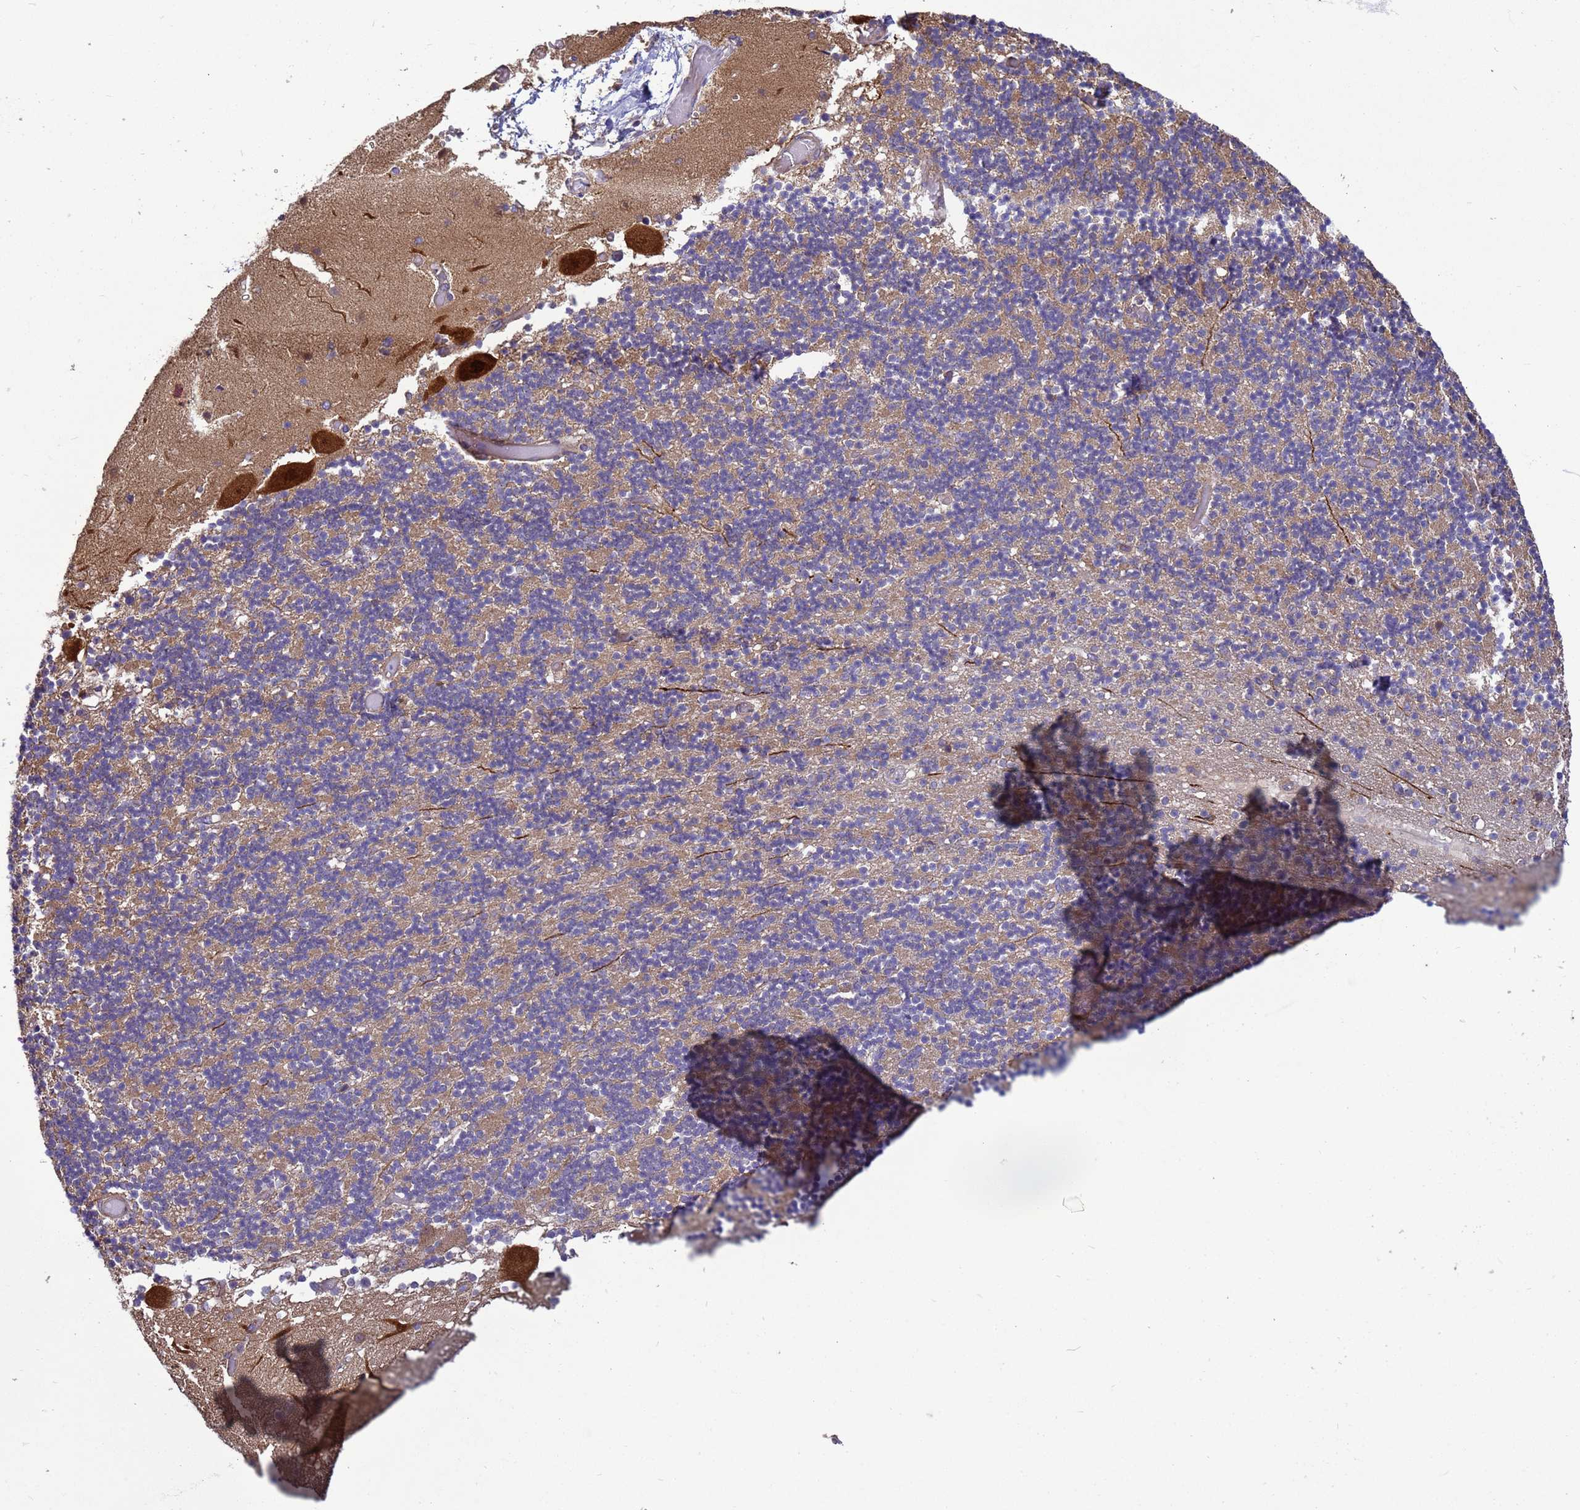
{"staining": {"intensity": "weak", "quantity": "25%-75%", "location": "cytoplasmic/membranous"}, "tissue": "cerebellum", "cell_type": "Cells in granular layer", "image_type": "normal", "snomed": [{"axis": "morphology", "description": "Normal tissue, NOS"}, {"axis": "topography", "description": "Cerebellum"}], "caption": "Cerebellum stained with immunohistochemistry displays weak cytoplasmic/membranous staining in about 25%-75% of cells in granular layer.", "gene": "BECN1", "patient": {"sex": "female", "age": 28}}